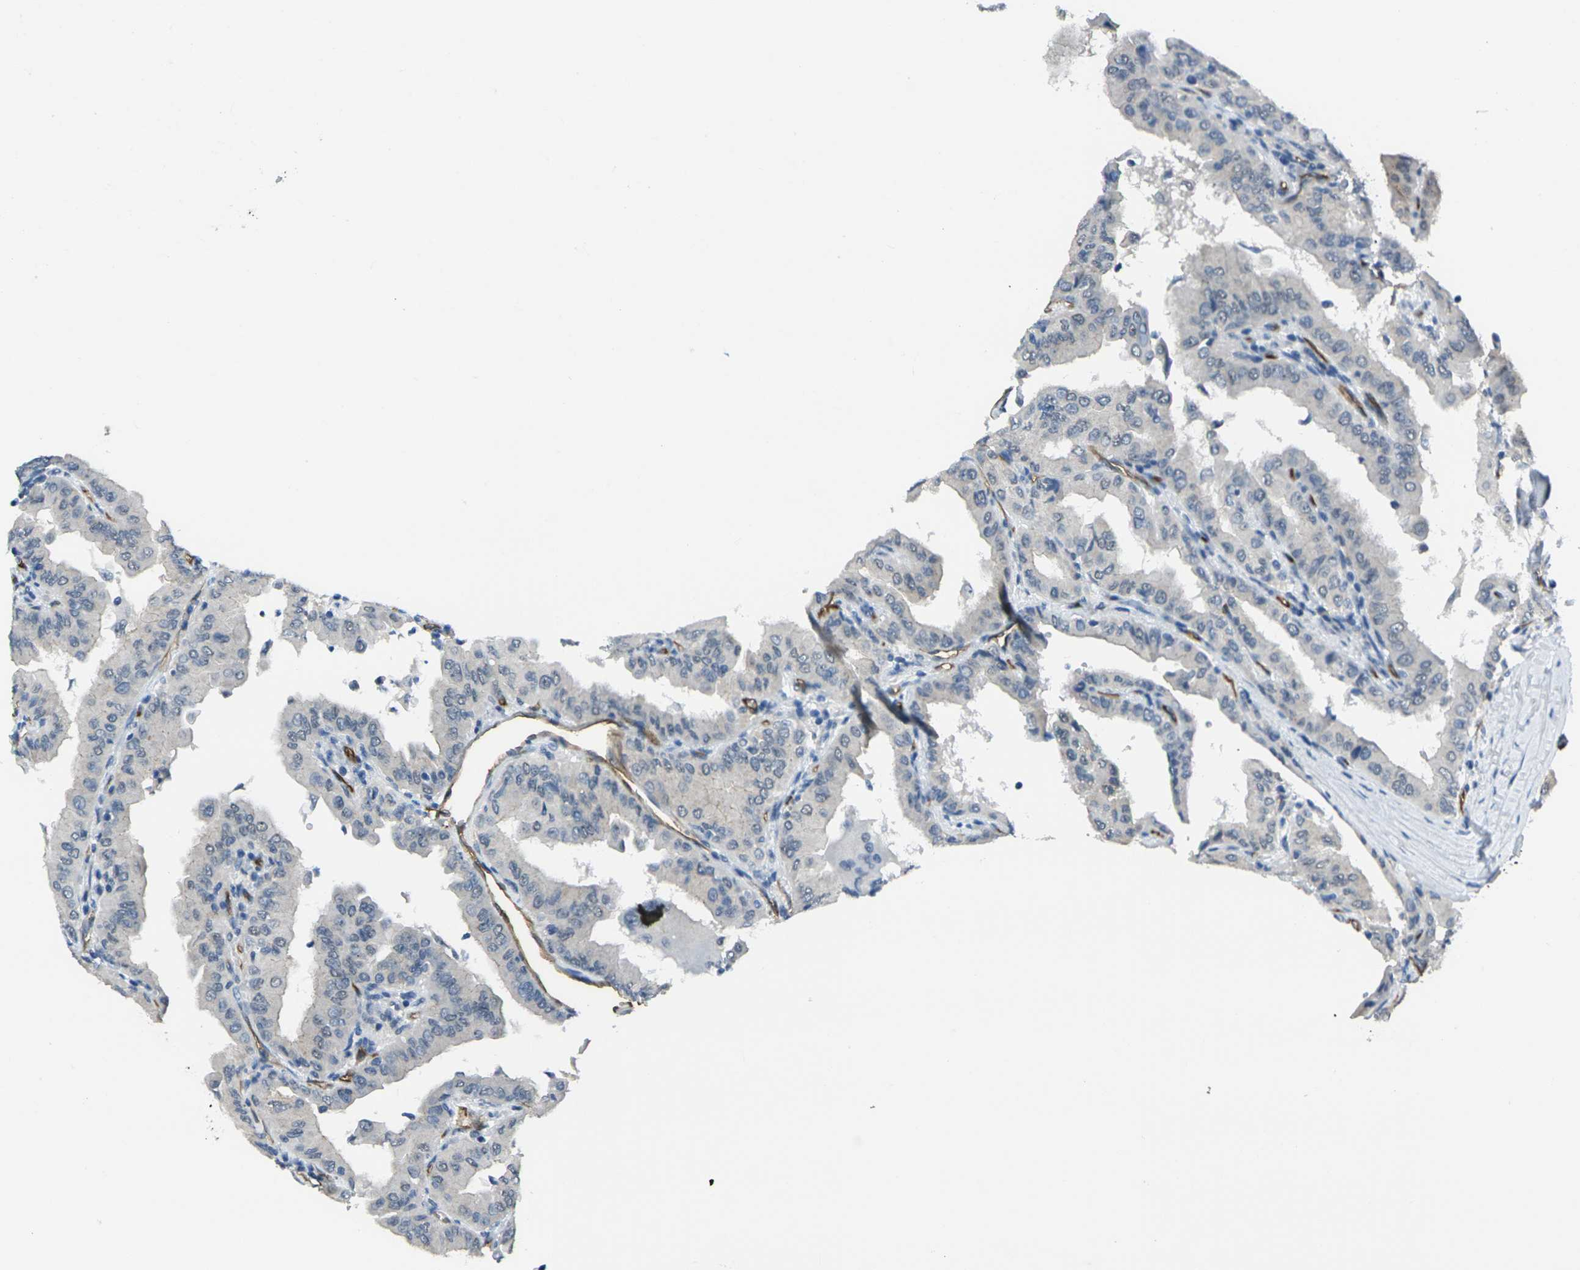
{"staining": {"intensity": "negative", "quantity": "none", "location": "none"}, "tissue": "thyroid cancer", "cell_type": "Tumor cells", "image_type": "cancer", "snomed": [{"axis": "morphology", "description": "Papillary adenocarcinoma, NOS"}, {"axis": "topography", "description": "Thyroid gland"}], "caption": "The immunohistochemistry histopathology image has no significant positivity in tumor cells of thyroid cancer tissue.", "gene": "HSPA12B", "patient": {"sex": "male", "age": 33}}